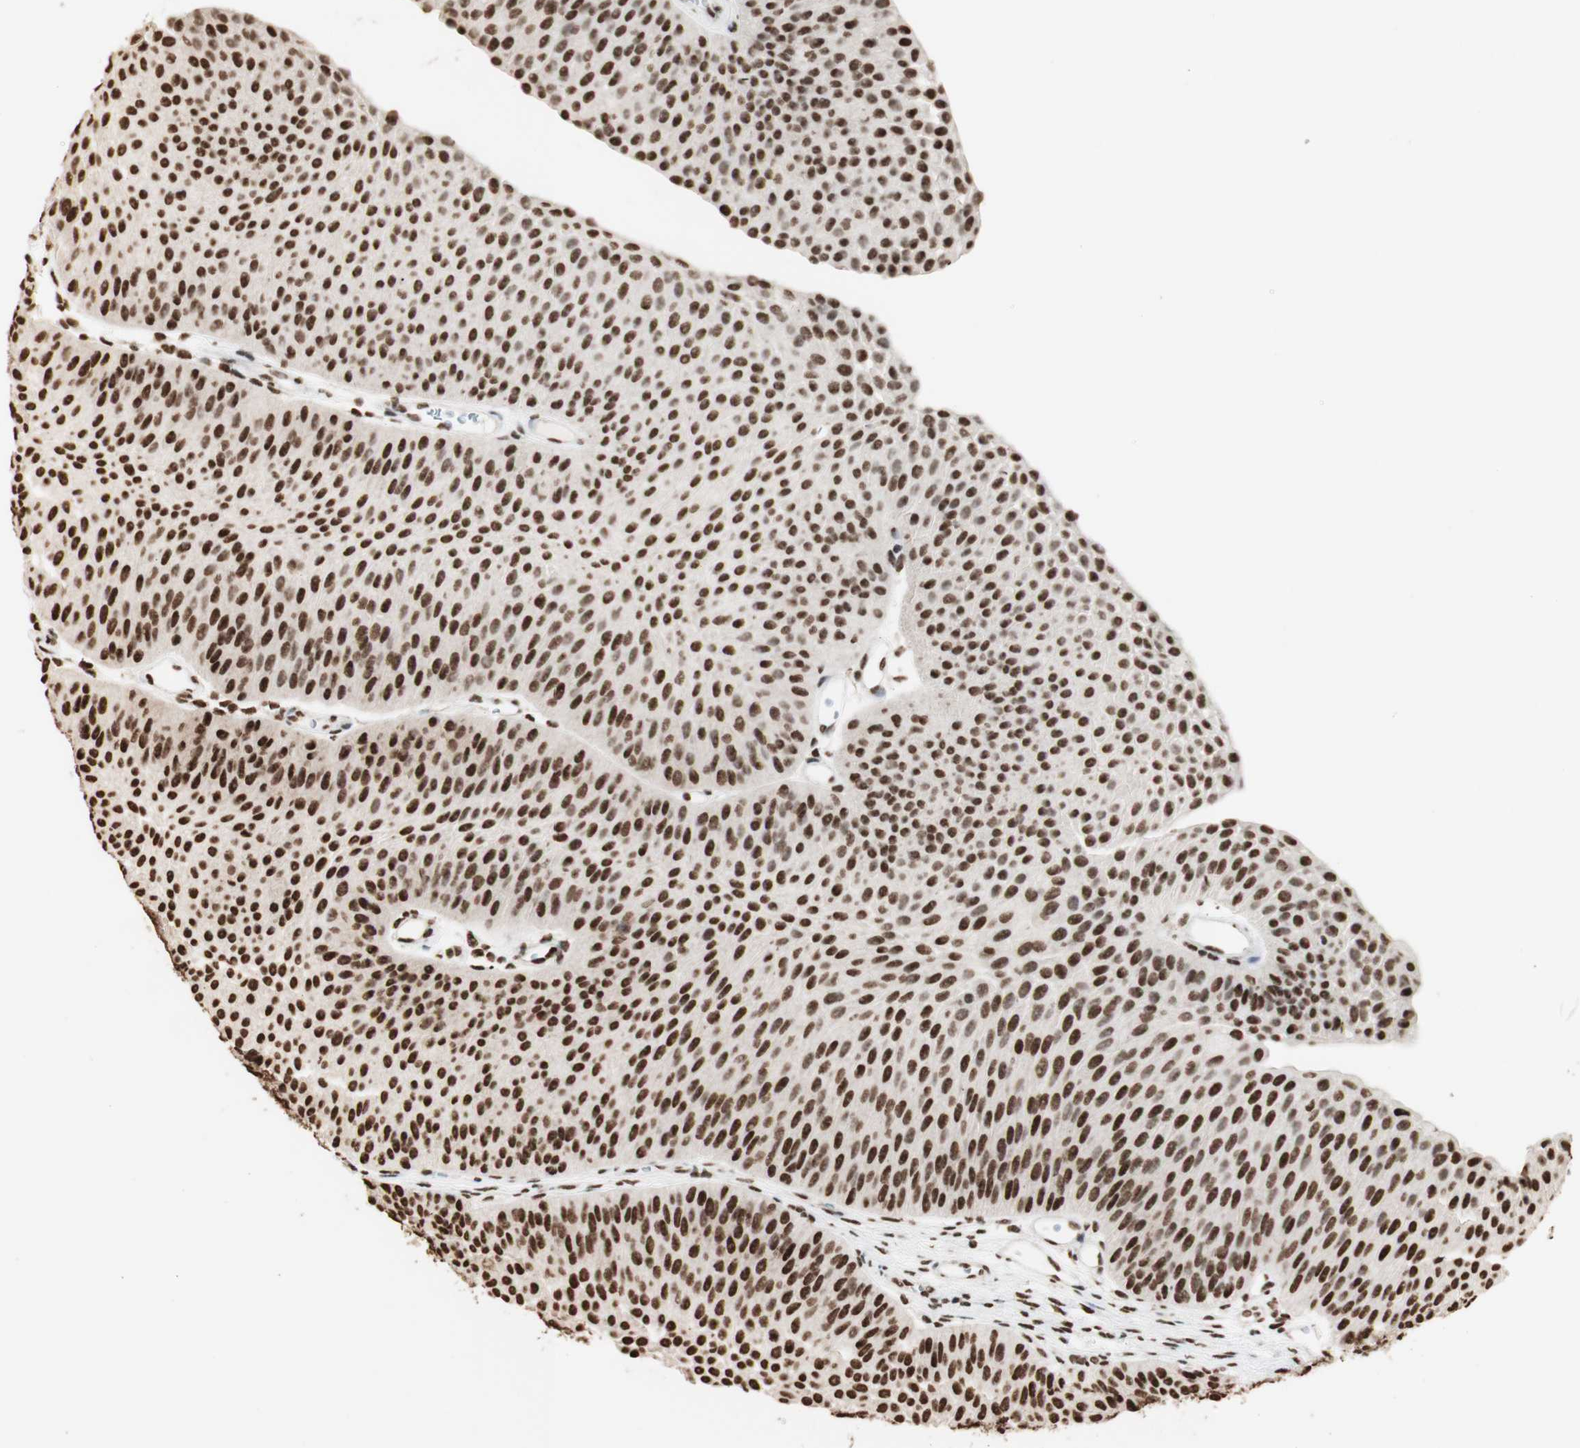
{"staining": {"intensity": "strong", "quantity": ">75%", "location": "nuclear"}, "tissue": "urothelial cancer", "cell_type": "Tumor cells", "image_type": "cancer", "snomed": [{"axis": "morphology", "description": "Urothelial carcinoma, Low grade"}, {"axis": "topography", "description": "Urinary bladder"}], "caption": "Protein expression analysis of human urothelial carcinoma (low-grade) reveals strong nuclear expression in about >75% of tumor cells.", "gene": "HNRNPA2B1", "patient": {"sex": "female", "age": 60}}